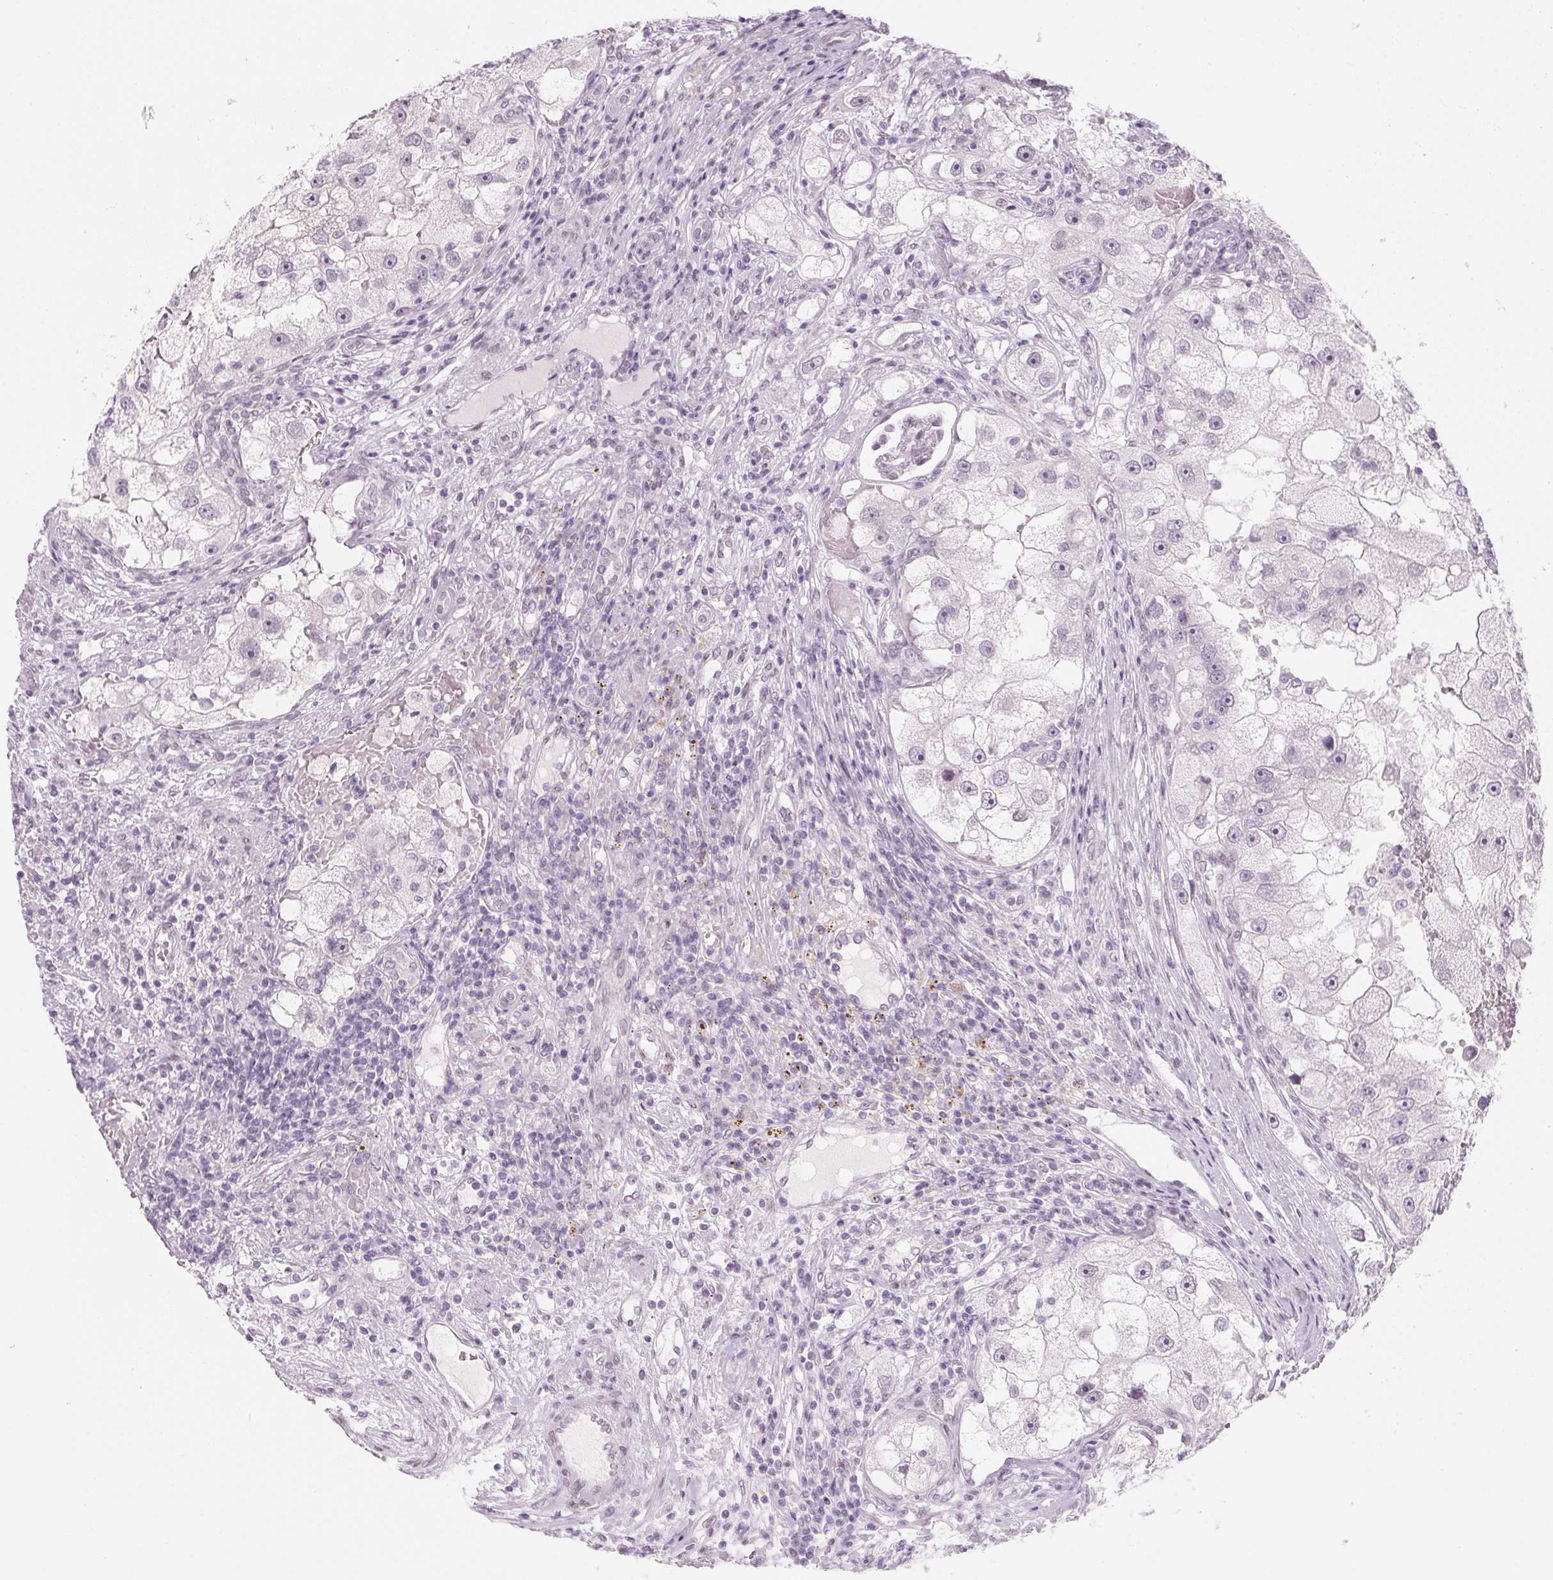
{"staining": {"intensity": "negative", "quantity": "none", "location": "none"}, "tissue": "renal cancer", "cell_type": "Tumor cells", "image_type": "cancer", "snomed": [{"axis": "morphology", "description": "Adenocarcinoma, NOS"}, {"axis": "topography", "description": "Kidney"}], "caption": "There is no significant expression in tumor cells of renal cancer.", "gene": "KCNQ2", "patient": {"sex": "male", "age": 63}}